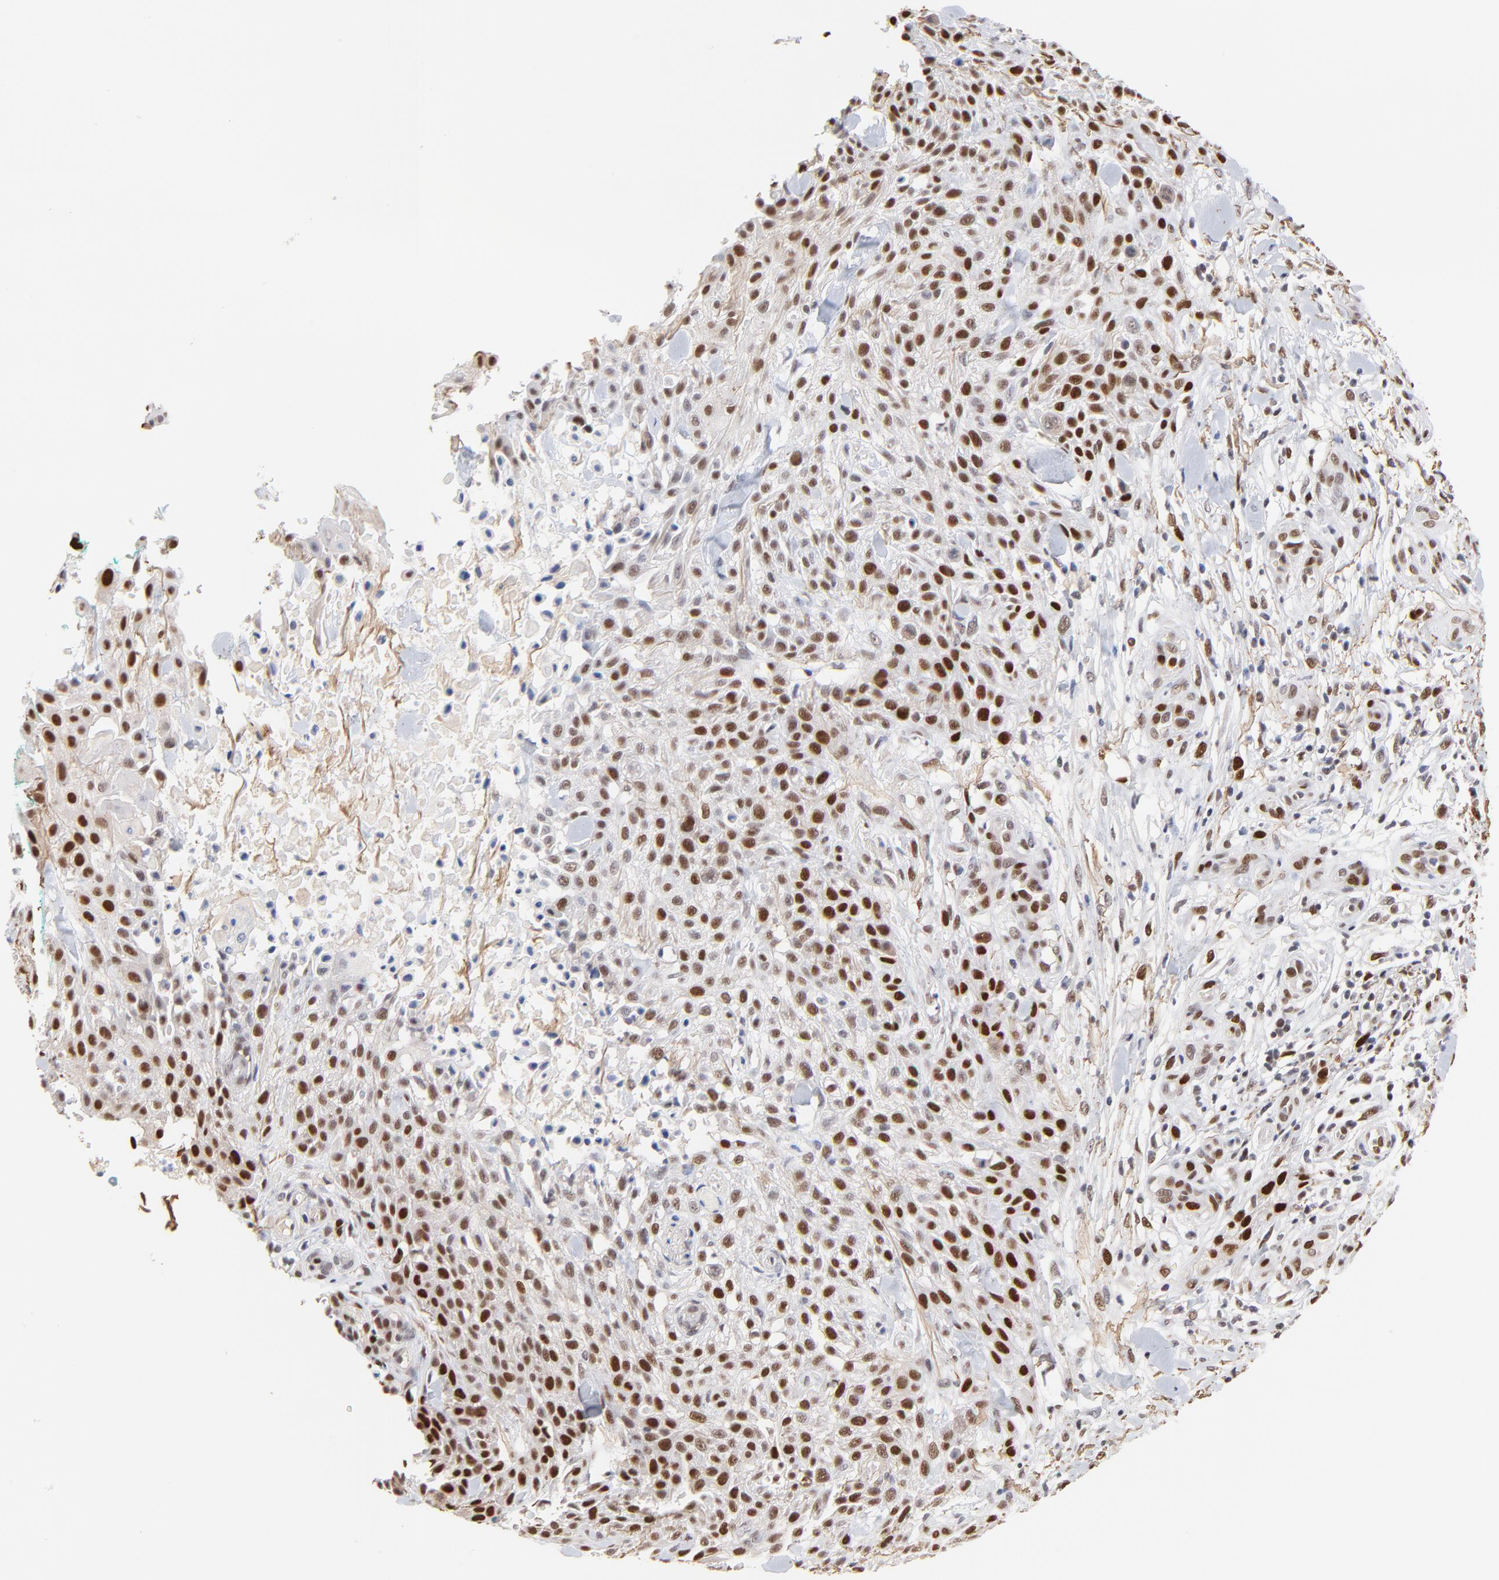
{"staining": {"intensity": "moderate", "quantity": ">75%", "location": "nuclear"}, "tissue": "skin cancer", "cell_type": "Tumor cells", "image_type": "cancer", "snomed": [{"axis": "morphology", "description": "Squamous cell carcinoma, NOS"}, {"axis": "topography", "description": "Skin"}], "caption": "High-magnification brightfield microscopy of skin cancer (squamous cell carcinoma) stained with DAB (3,3'-diaminobenzidine) (brown) and counterstained with hematoxylin (blue). tumor cells exhibit moderate nuclear positivity is seen in about>75% of cells.", "gene": "OGFOD1", "patient": {"sex": "female", "age": 42}}